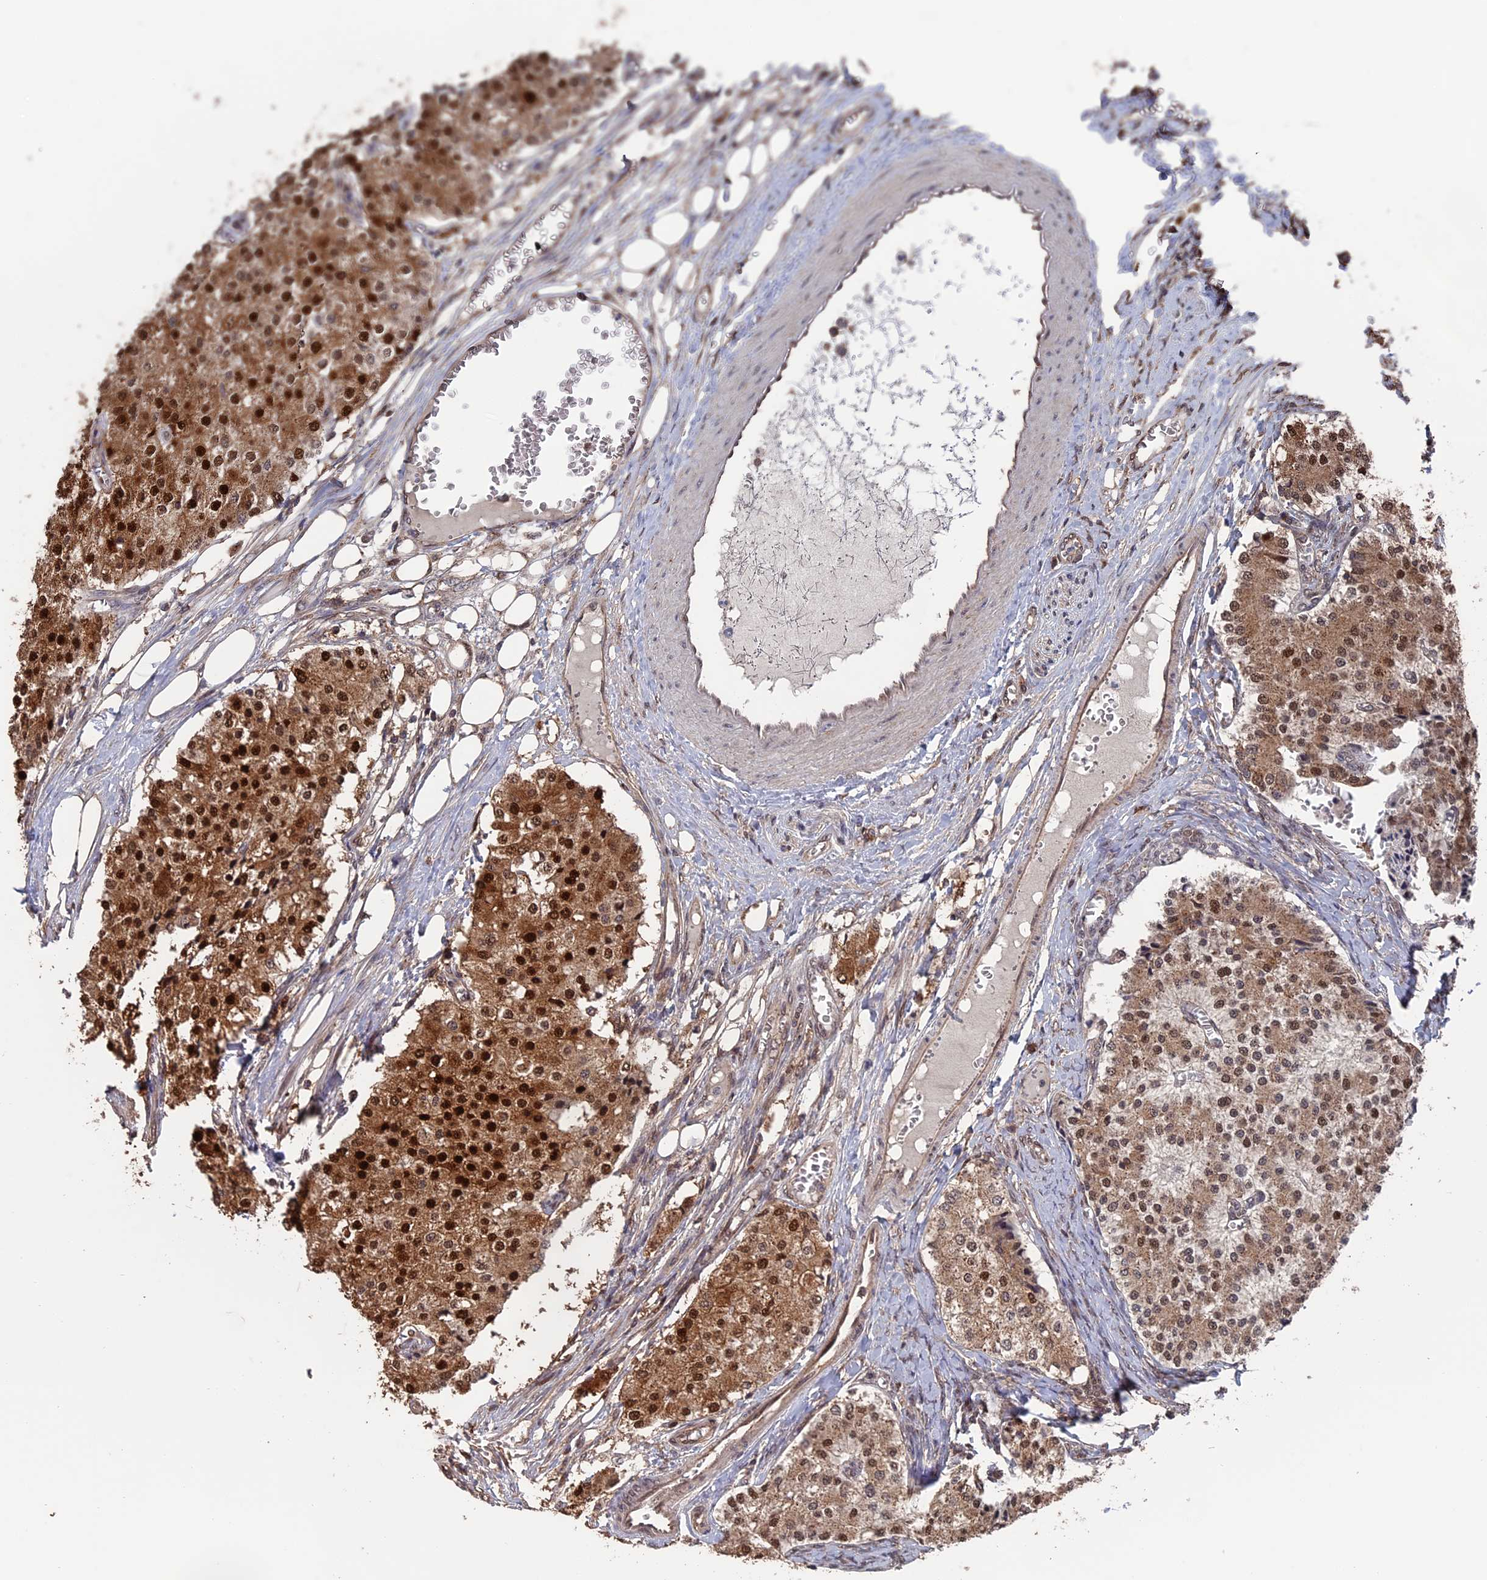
{"staining": {"intensity": "moderate", "quantity": ">75%", "location": "cytoplasmic/membranous,nuclear"}, "tissue": "carcinoid", "cell_type": "Tumor cells", "image_type": "cancer", "snomed": [{"axis": "morphology", "description": "Carcinoid, malignant, NOS"}, {"axis": "topography", "description": "Colon"}], "caption": "Immunohistochemical staining of human carcinoid (malignant) shows moderate cytoplasmic/membranous and nuclear protein positivity in about >75% of tumor cells.", "gene": "MYBL2", "patient": {"sex": "female", "age": 52}}